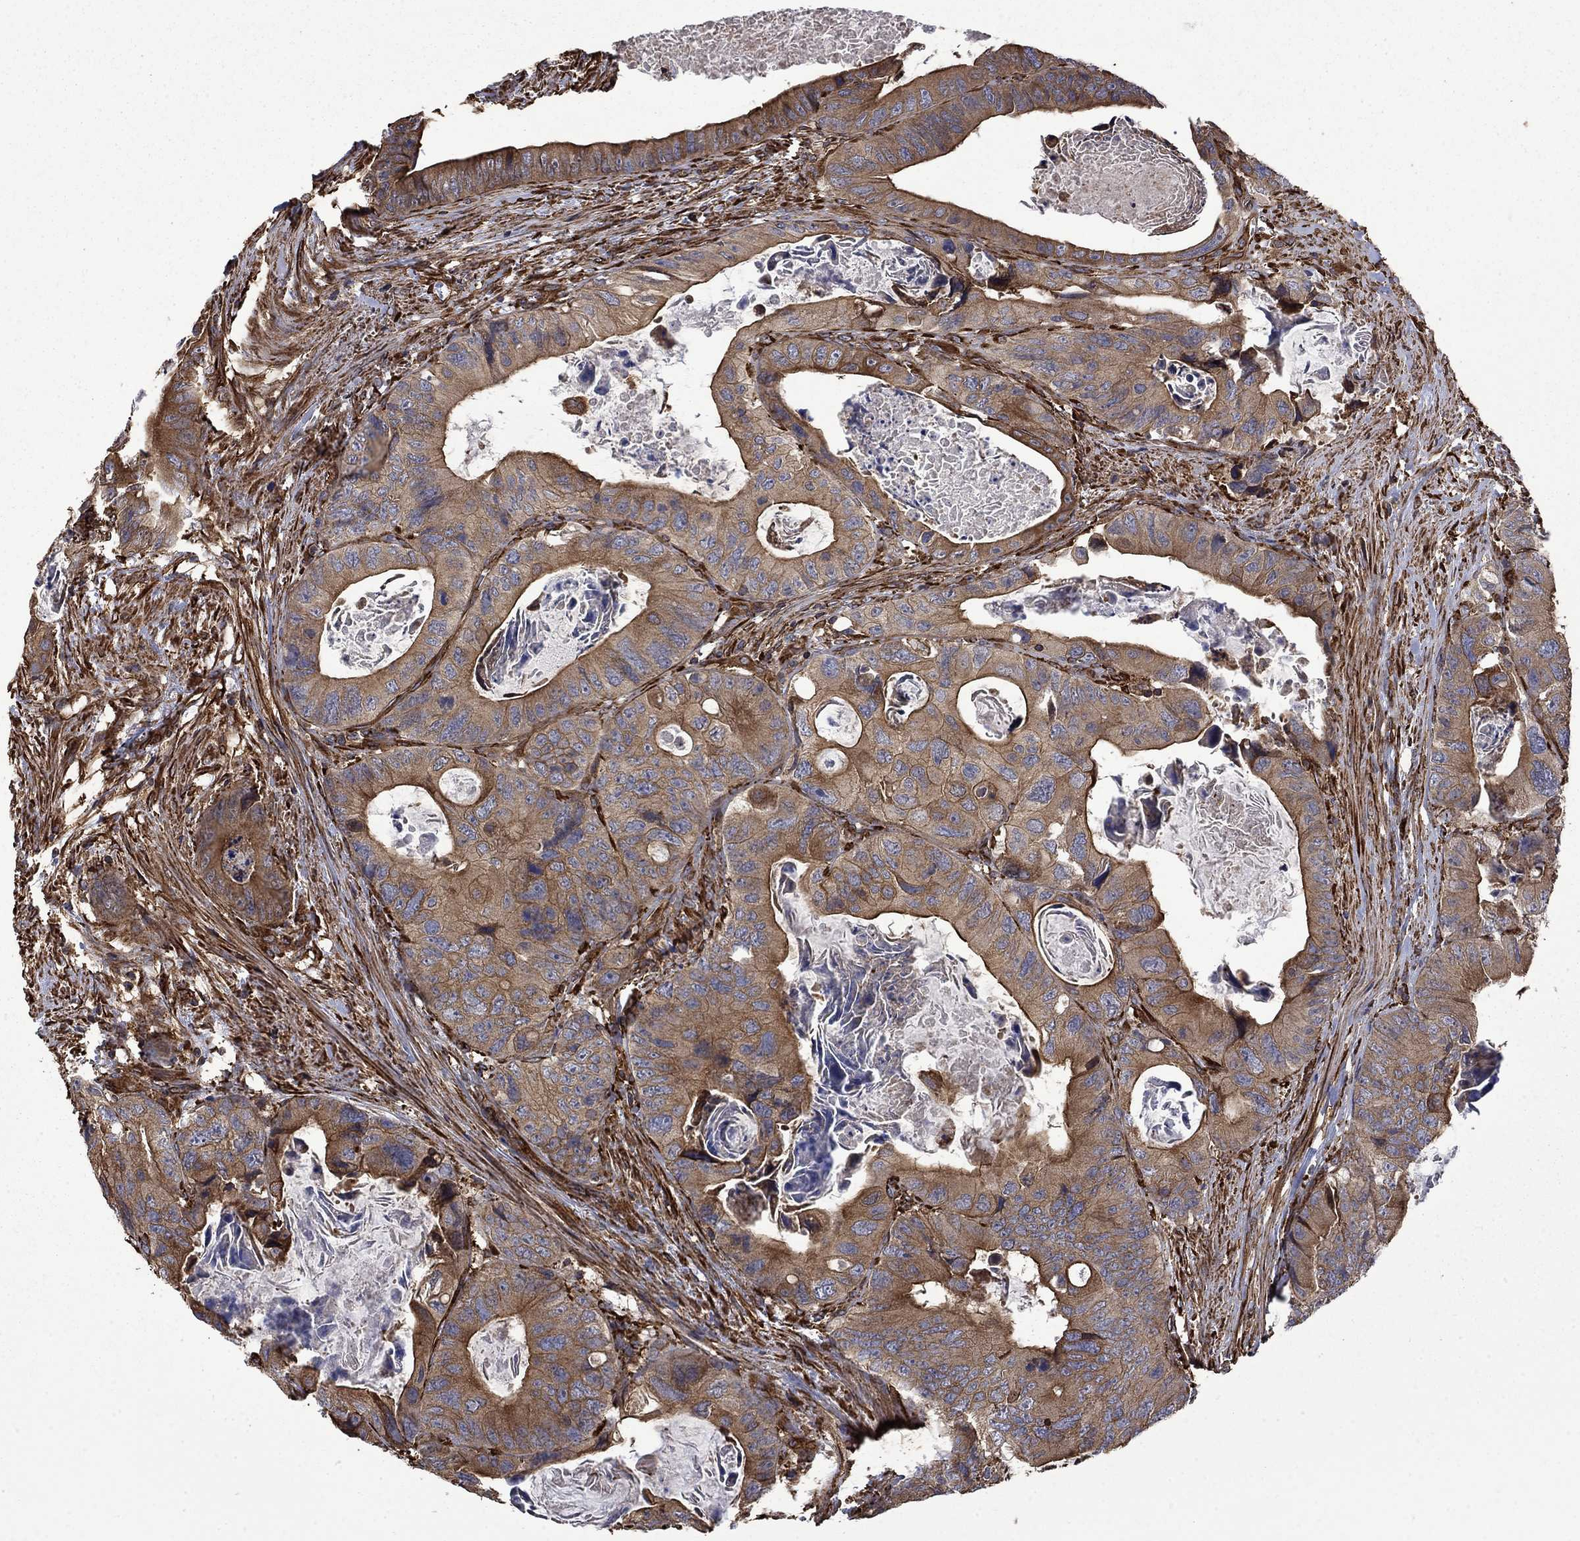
{"staining": {"intensity": "moderate", "quantity": ">75%", "location": "cytoplasmic/membranous"}, "tissue": "colorectal cancer", "cell_type": "Tumor cells", "image_type": "cancer", "snomed": [{"axis": "morphology", "description": "Adenocarcinoma, NOS"}, {"axis": "topography", "description": "Rectum"}], "caption": "Adenocarcinoma (colorectal) tissue demonstrates moderate cytoplasmic/membranous positivity in about >75% of tumor cells", "gene": "CUTC", "patient": {"sex": "male", "age": 64}}